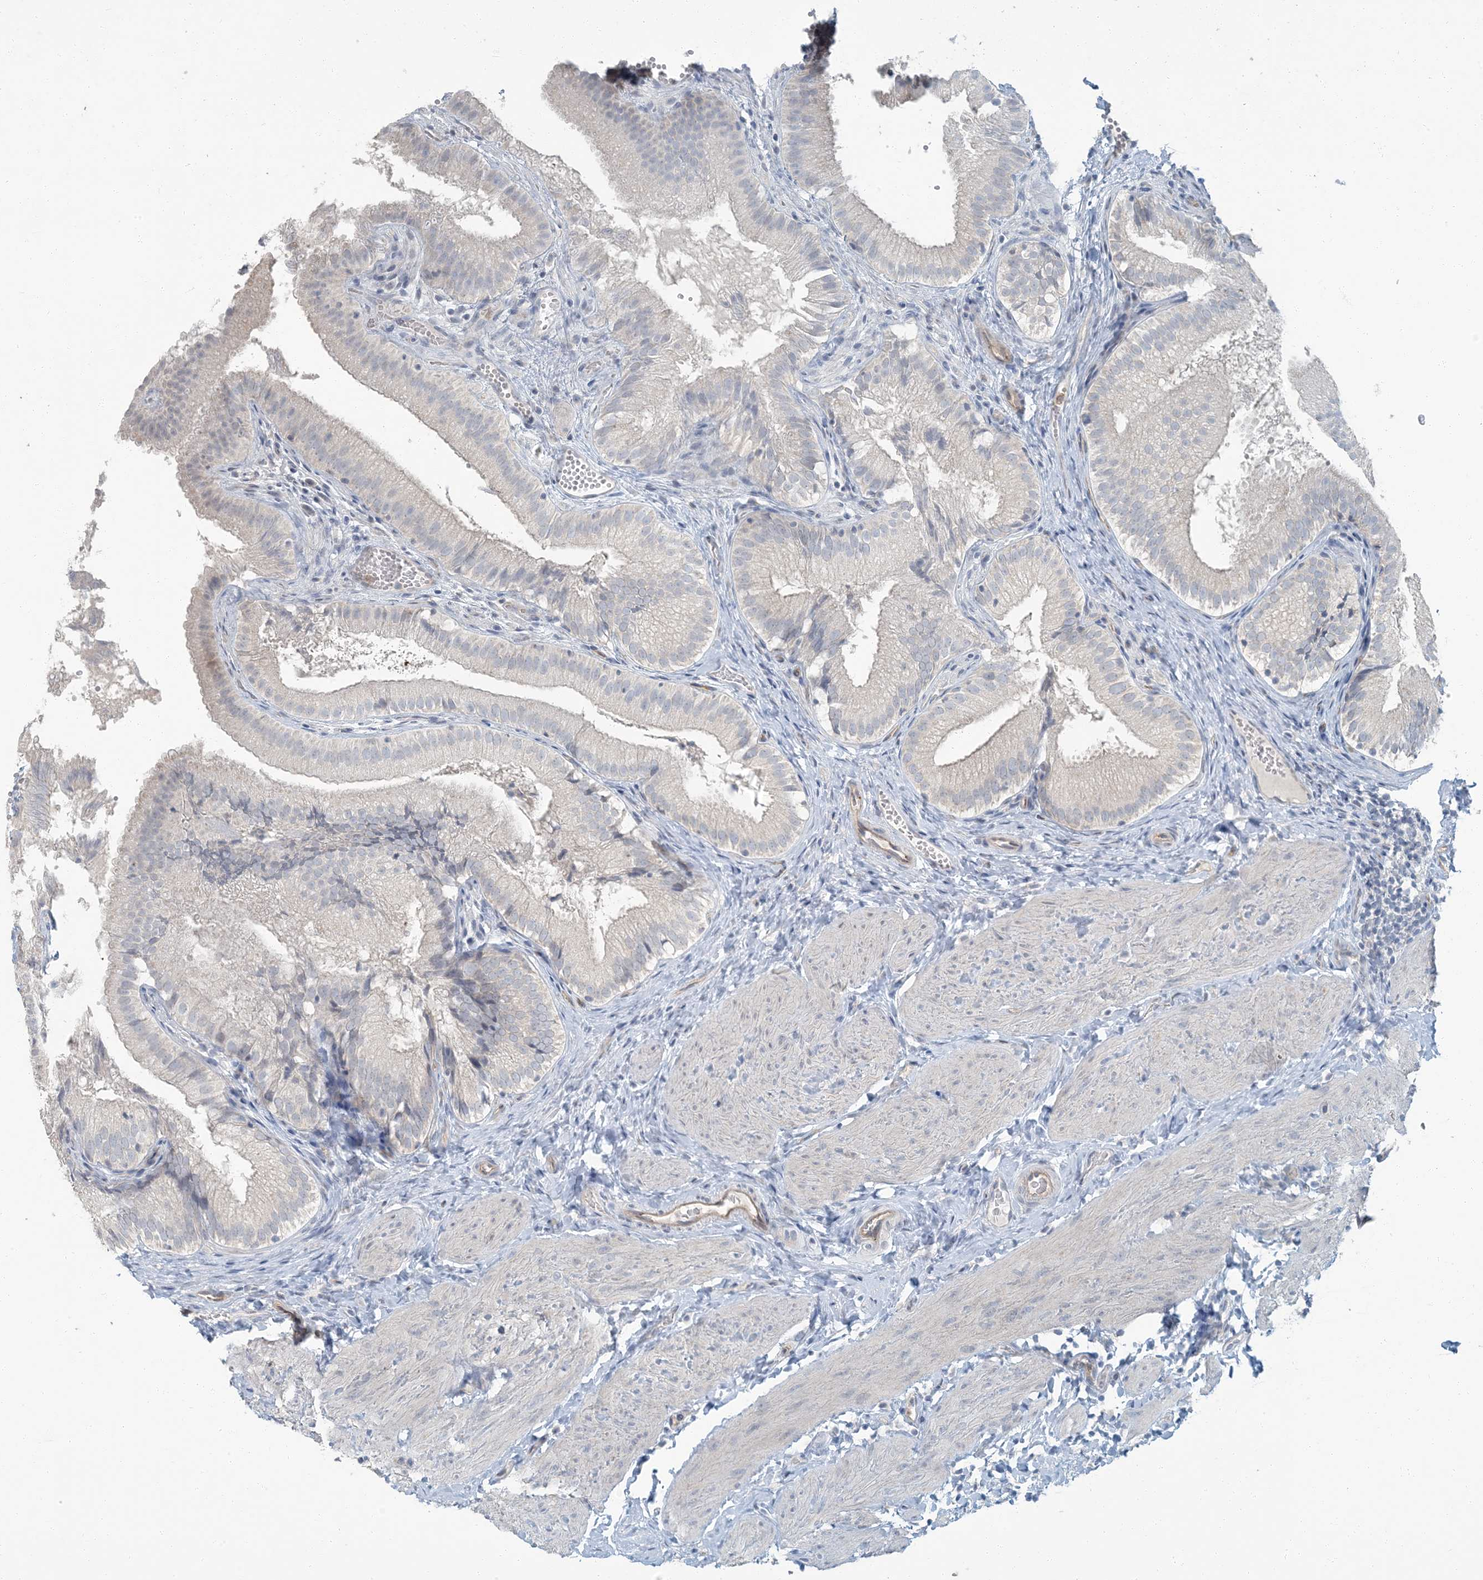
{"staining": {"intensity": "weak", "quantity": "<25%", "location": "cytoplasmic/membranous"}, "tissue": "gallbladder", "cell_type": "Glandular cells", "image_type": "normal", "snomed": [{"axis": "morphology", "description": "Normal tissue, NOS"}, {"axis": "topography", "description": "Gallbladder"}], "caption": "DAB immunohistochemical staining of unremarkable human gallbladder reveals no significant expression in glandular cells.", "gene": "EPHA4", "patient": {"sex": "female", "age": 30}}